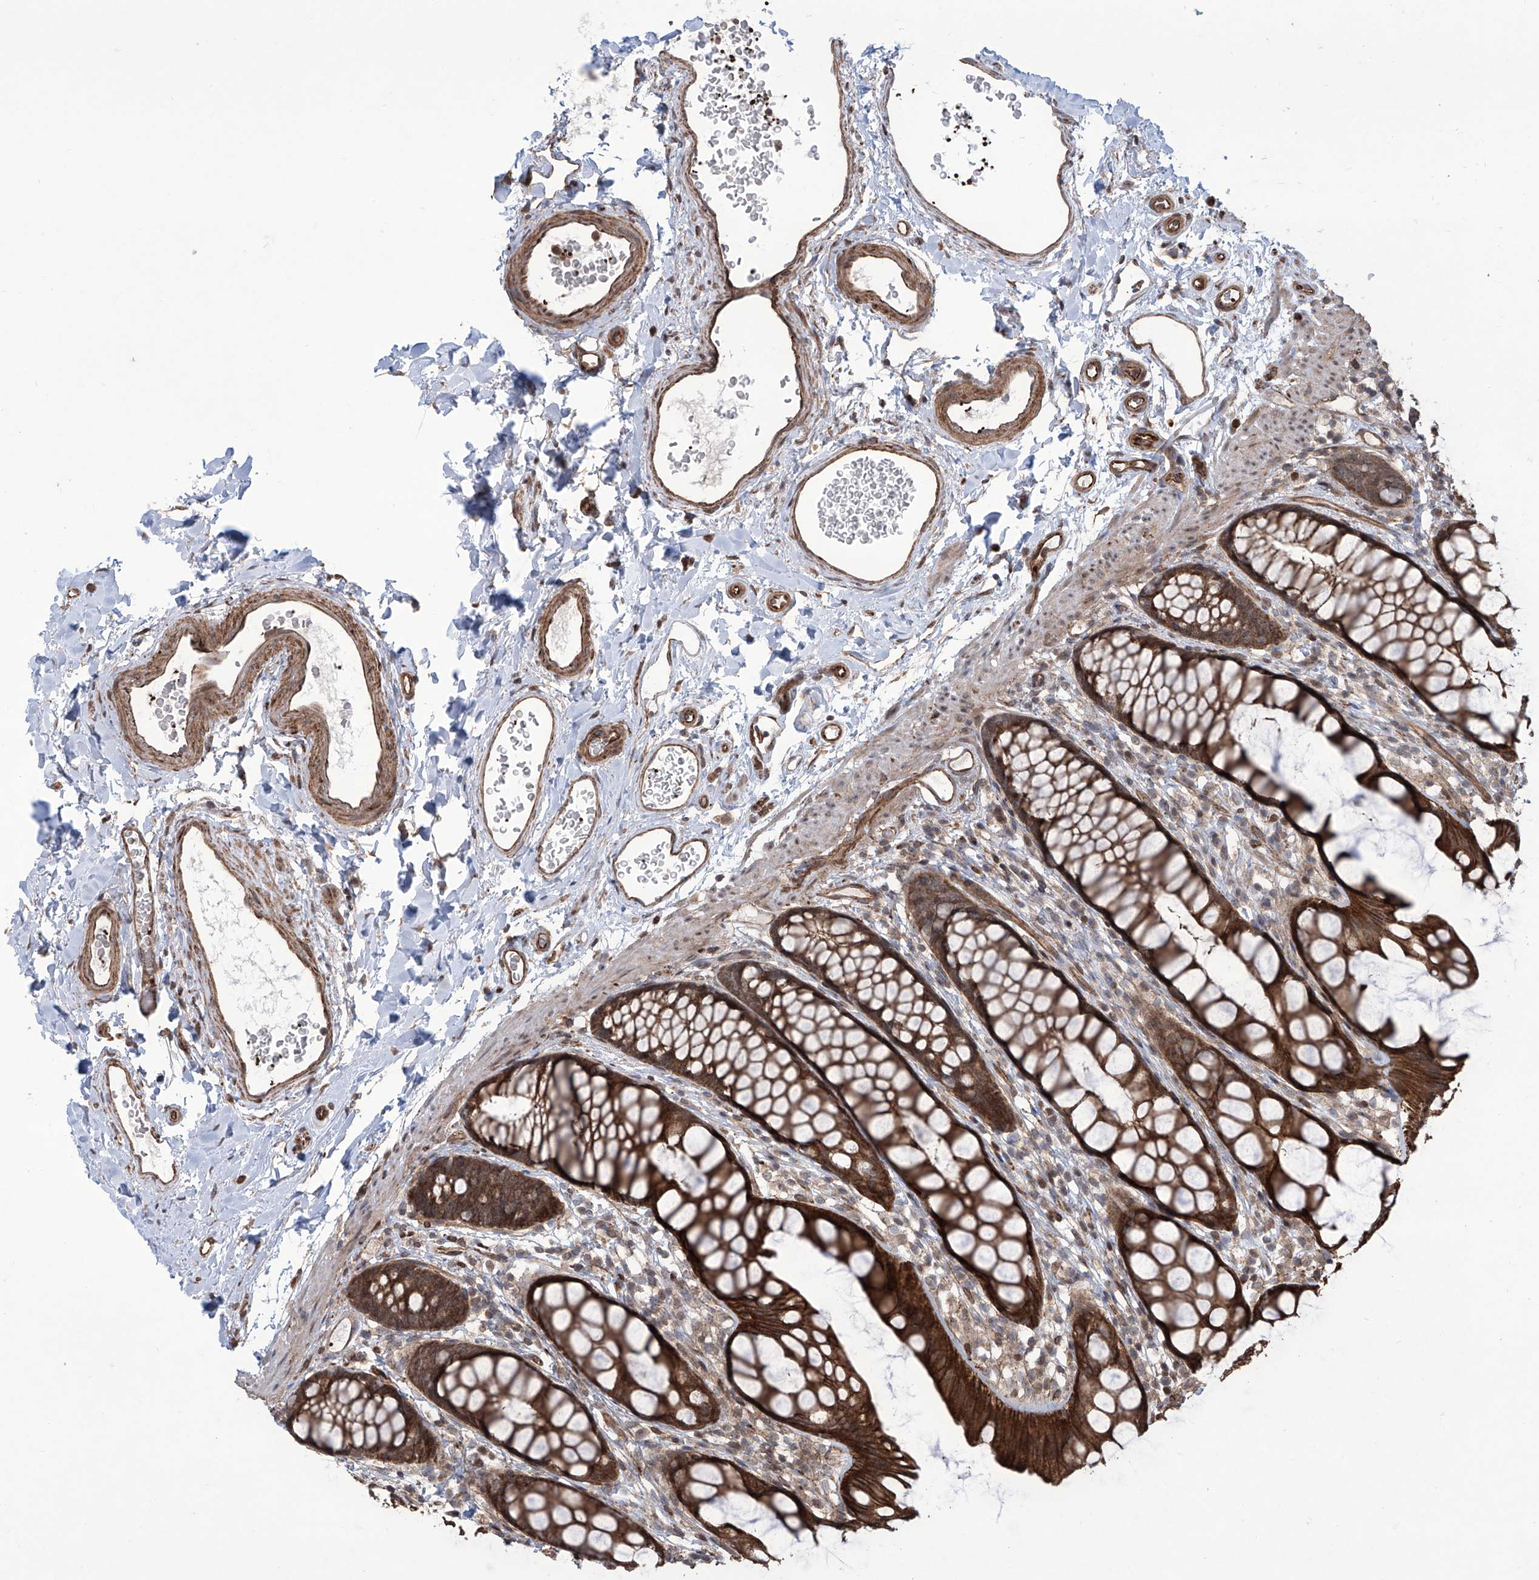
{"staining": {"intensity": "strong", "quantity": ">75%", "location": "cytoplasmic/membranous"}, "tissue": "rectum", "cell_type": "Glandular cells", "image_type": "normal", "snomed": [{"axis": "morphology", "description": "Normal tissue, NOS"}, {"axis": "topography", "description": "Rectum"}], "caption": "IHC (DAB (3,3'-diaminobenzidine)) staining of normal human rectum displays strong cytoplasmic/membranous protein positivity in approximately >75% of glandular cells.", "gene": "APAF1", "patient": {"sex": "female", "age": 65}}